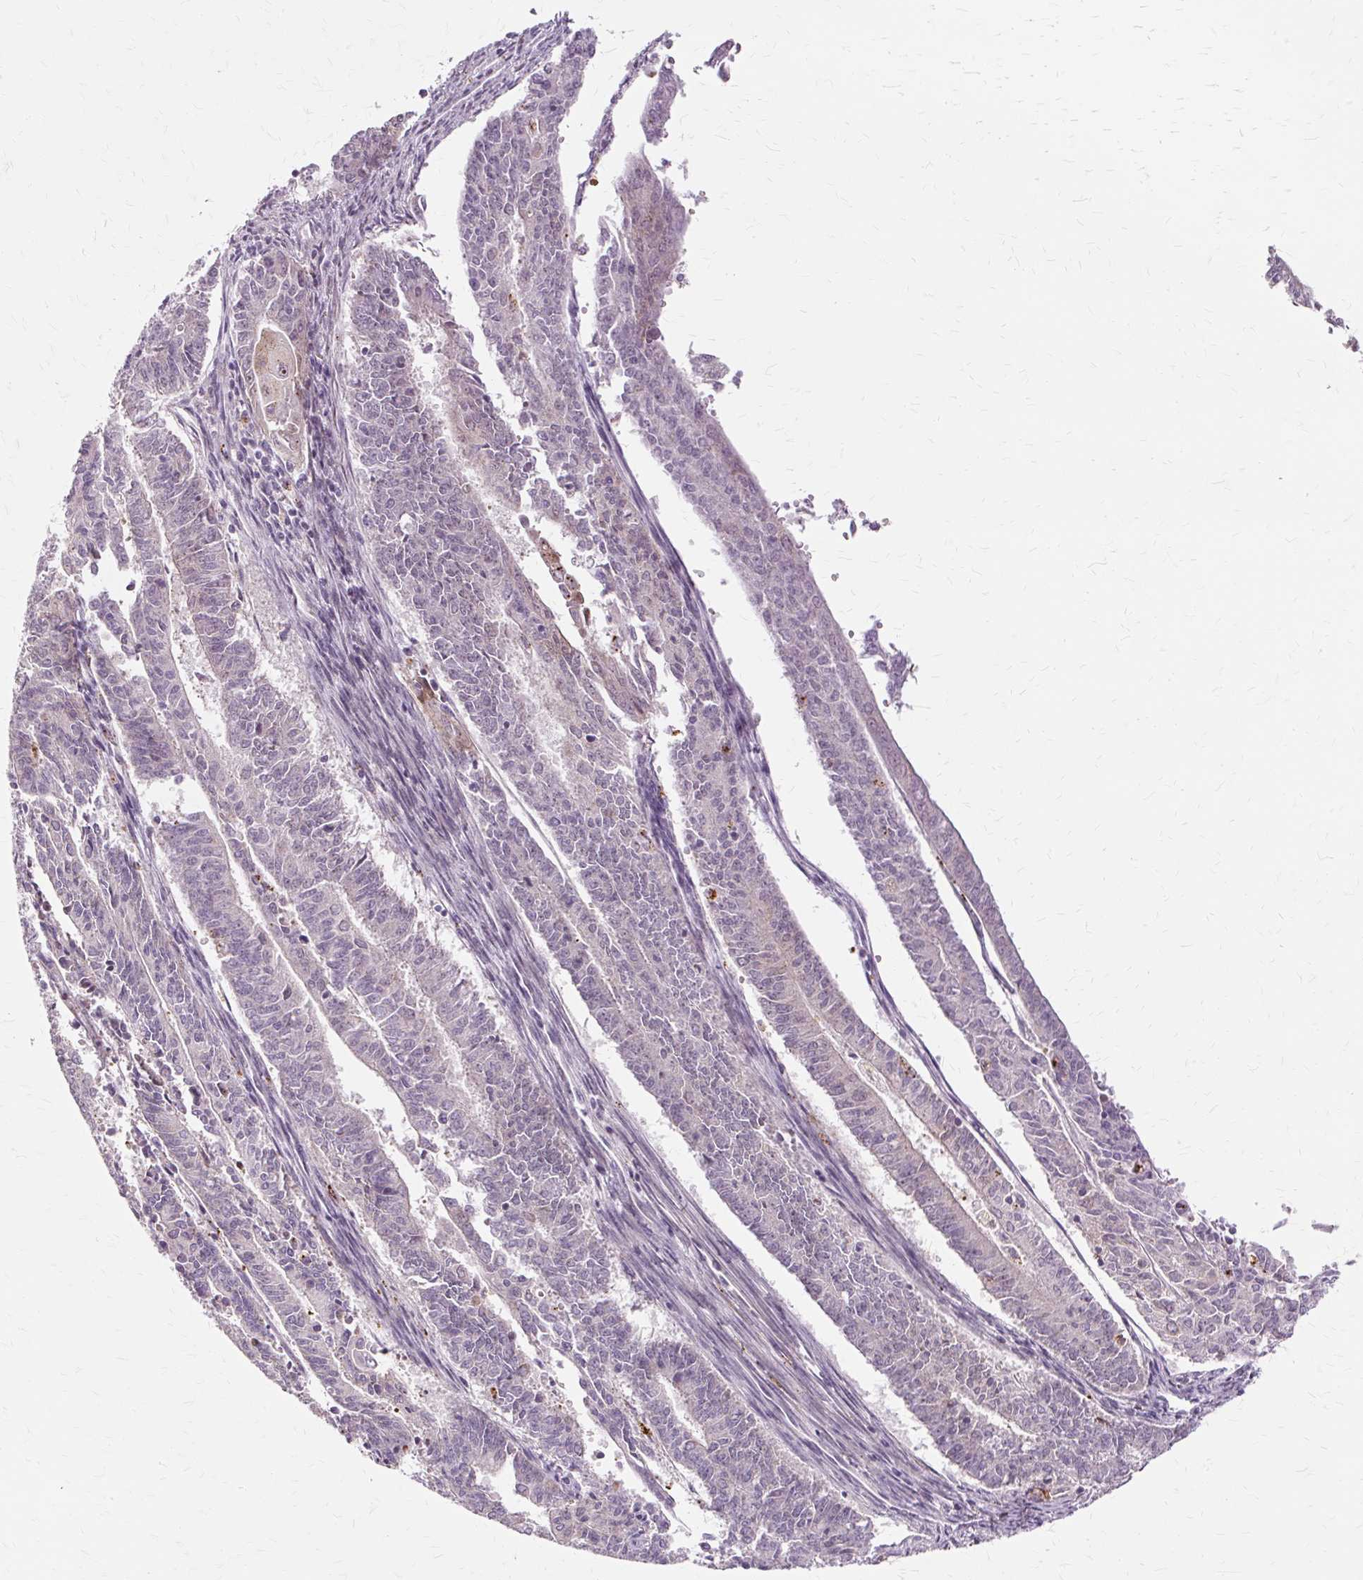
{"staining": {"intensity": "negative", "quantity": "none", "location": "none"}, "tissue": "endometrial cancer", "cell_type": "Tumor cells", "image_type": "cancer", "snomed": [{"axis": "morphology", "description": "Adenocarcinoma, NOS"}, {"axis": "topography", "description": "Endometrium"}], "caption": "An IHC photomicrograph of endometrial cancer (adenocarcinoma) is shown. There is no staining in tumor cells of endometrial cancer (adenocarcinoma). (DAB immunohistochemistry (IHC) visualized using brightfield microscopy, high magnification).", "gene": "MMACHC", "patient": {"sex": "female", "age": 59}}